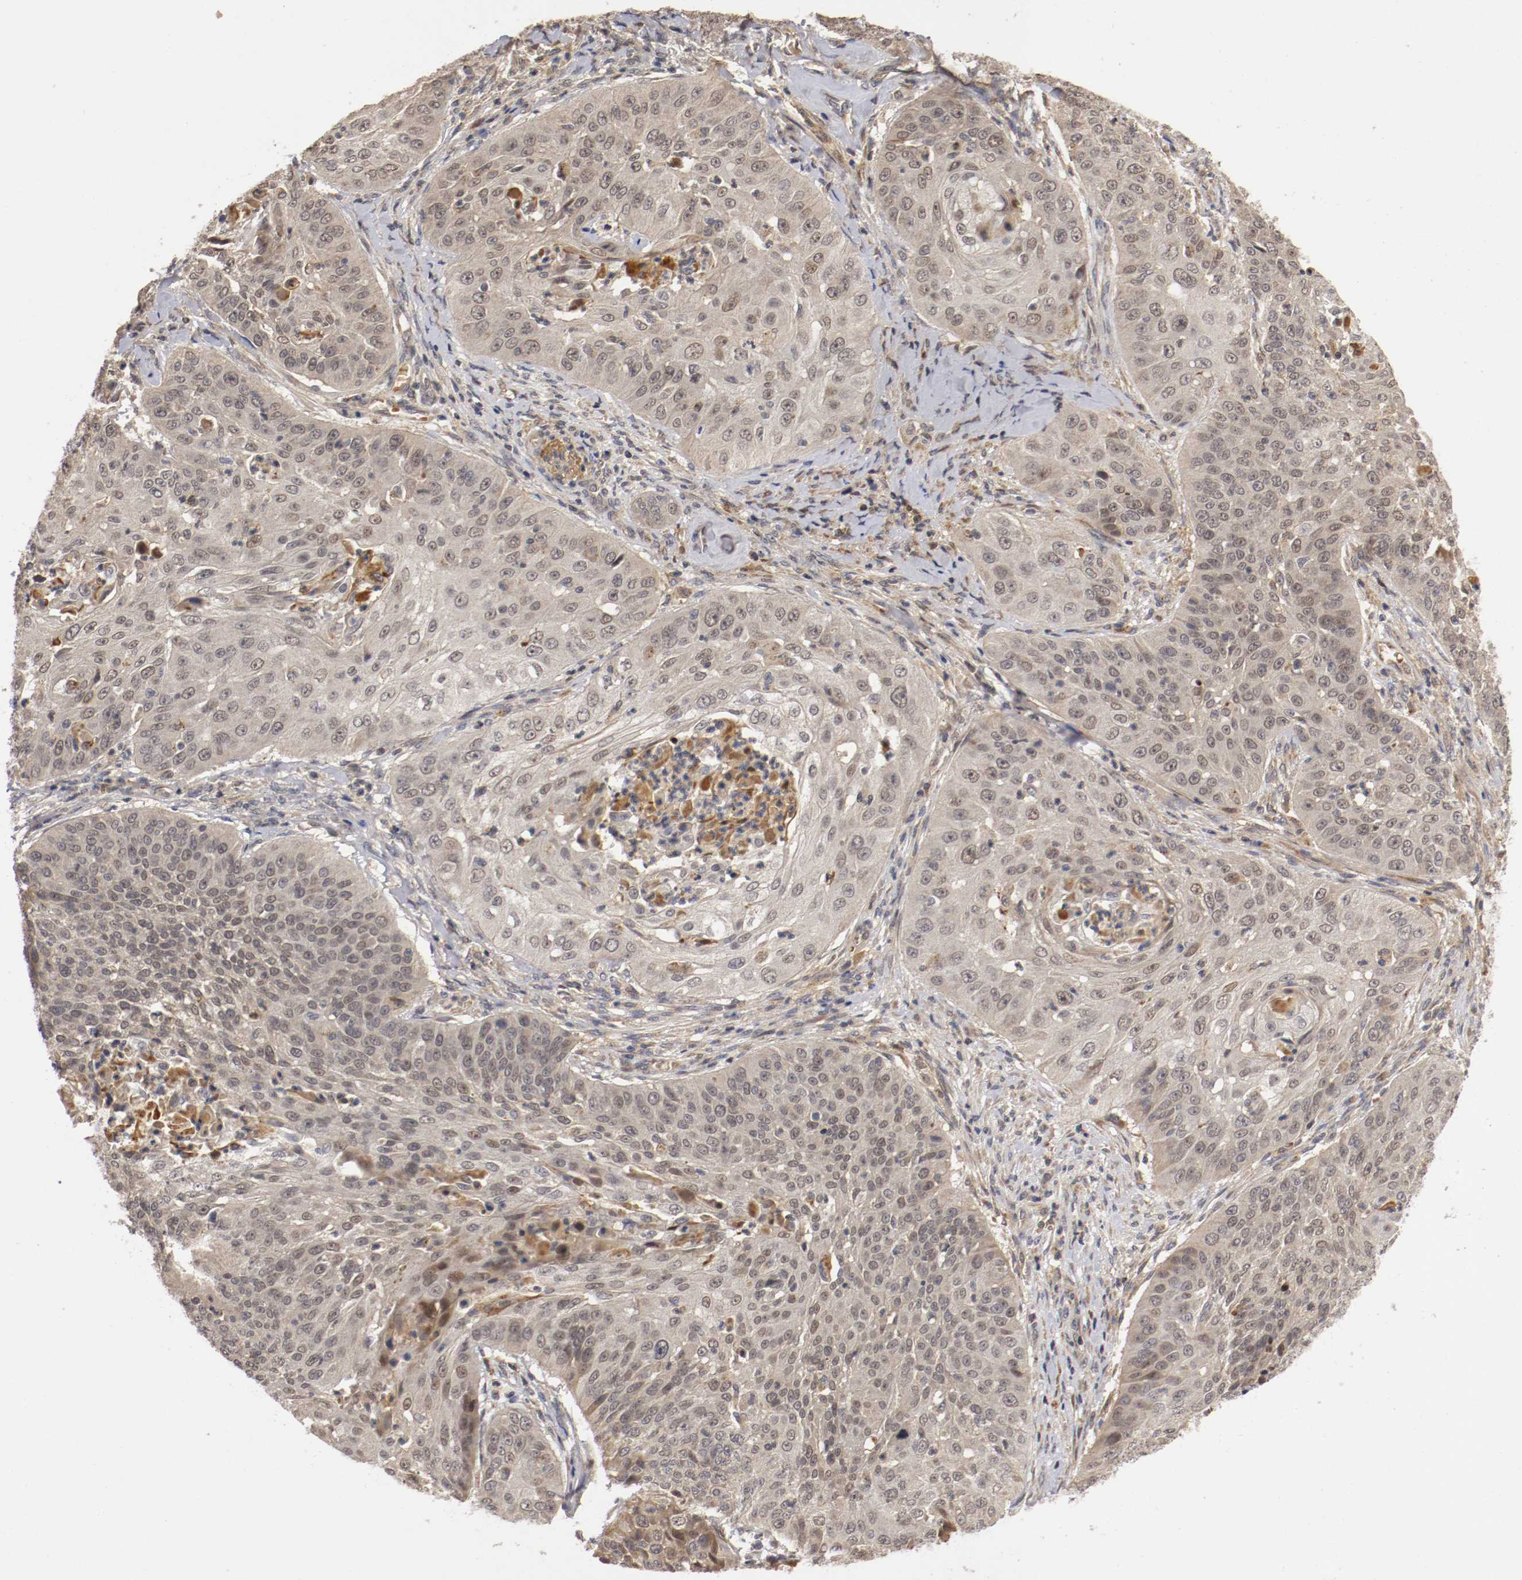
{"staining": {"intensity": "weak", "quantity": "25%-75%", "location": "cytoplasmic/membranous"}, "tissue": "cervical cancer", "cell_type": "Tumor cells", "image_type": "cancer", "snomed": [{"axis": "morphology", "description": "Squamous cell carcinoma, NOS"}, {"axis": "topography", "description": "Cervix"}], "caption": "Tumor cells display weak cytoplasmic/membranous expression in approximately 25%-75% of cells in squamous cell carcinoma (cervical). The staining was performed using DAB, with brown indicating positive protein expression. Nuclei are stained blue with hematoxylin.", "gene": "TNFRSF1B", "patient": {"sex": "female", "age": 64}}